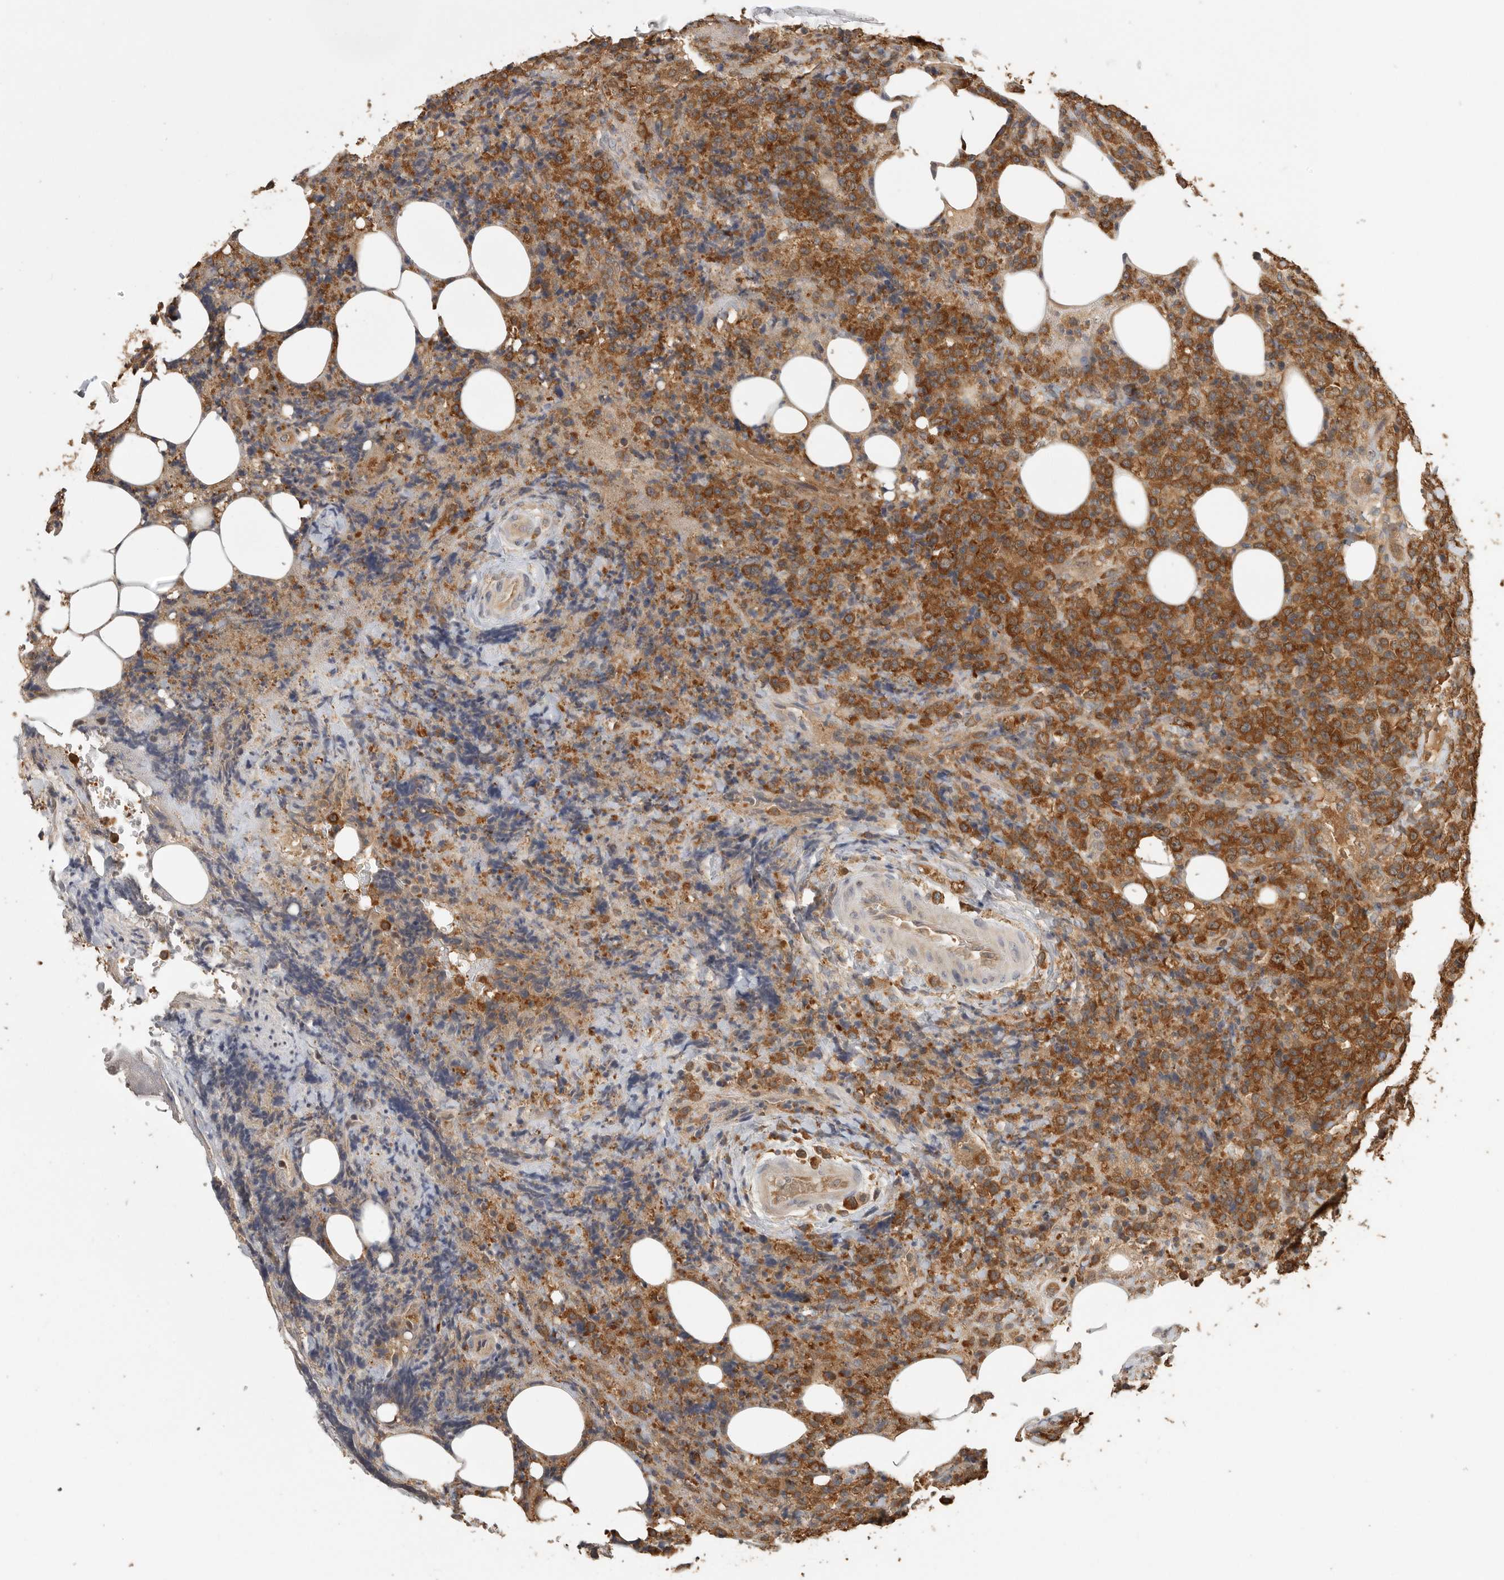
{"staining": {"intensity": "strong", "quantity": "25%-75%", "location": "cytoplasmic/membranous"}, "tissue": "lymphoma", "cell_type": "Tumor cells", "image_type": "cancer", "snomed": [{"axis": "morphology", "description": "Malignant lymphoma, non-Hodgkin's type, High grade"}, {"axis": "topography", "description": "Lymph node"}], "caption": "Protein staining of high-grade malignant lymphoma, non-Hodgkin's type tissue displays strong cytoplasmic/membranous expression in about 25%-75% of tumor cells.", "gene": "CCT8", "patient": {"sex": "male", "age": 13}}